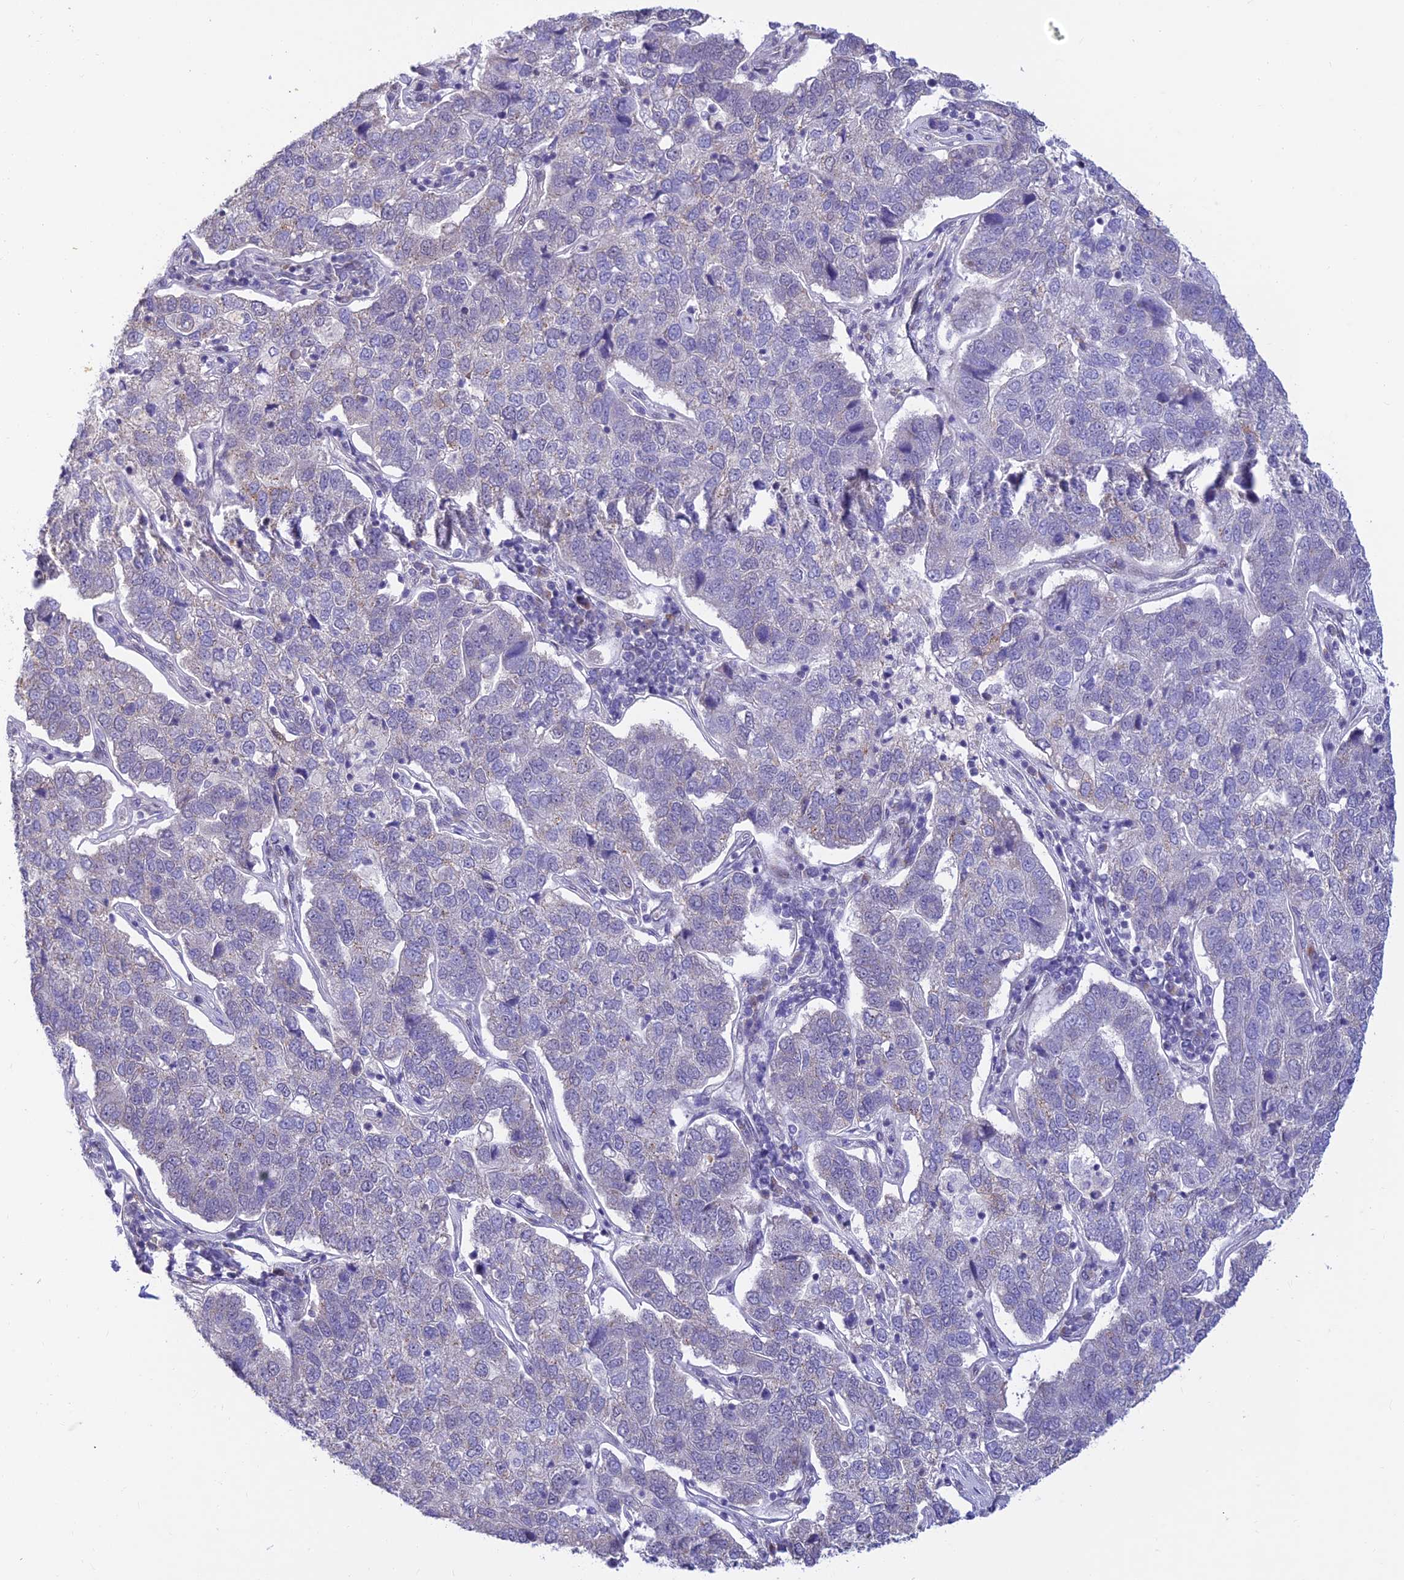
{"staining": {"intensity": "negative", "quantity": "none", "location": "none"}, "tissue": "pancreatic cancer", "cell_type": "Tumor cells", "image_type": "cancer", "snomed": [{"axis": "morphology", "description": "Adenocarcinoma, NOS"}, {"axis": "topography", "description": "Pancreas"}], "caption": "IHC image of human pancreatic cancer stained for a protein (brown), which reveals no staining in tumor cells.", "gene": "INKA1", "patient": {"sex": "female", "age": 61}}